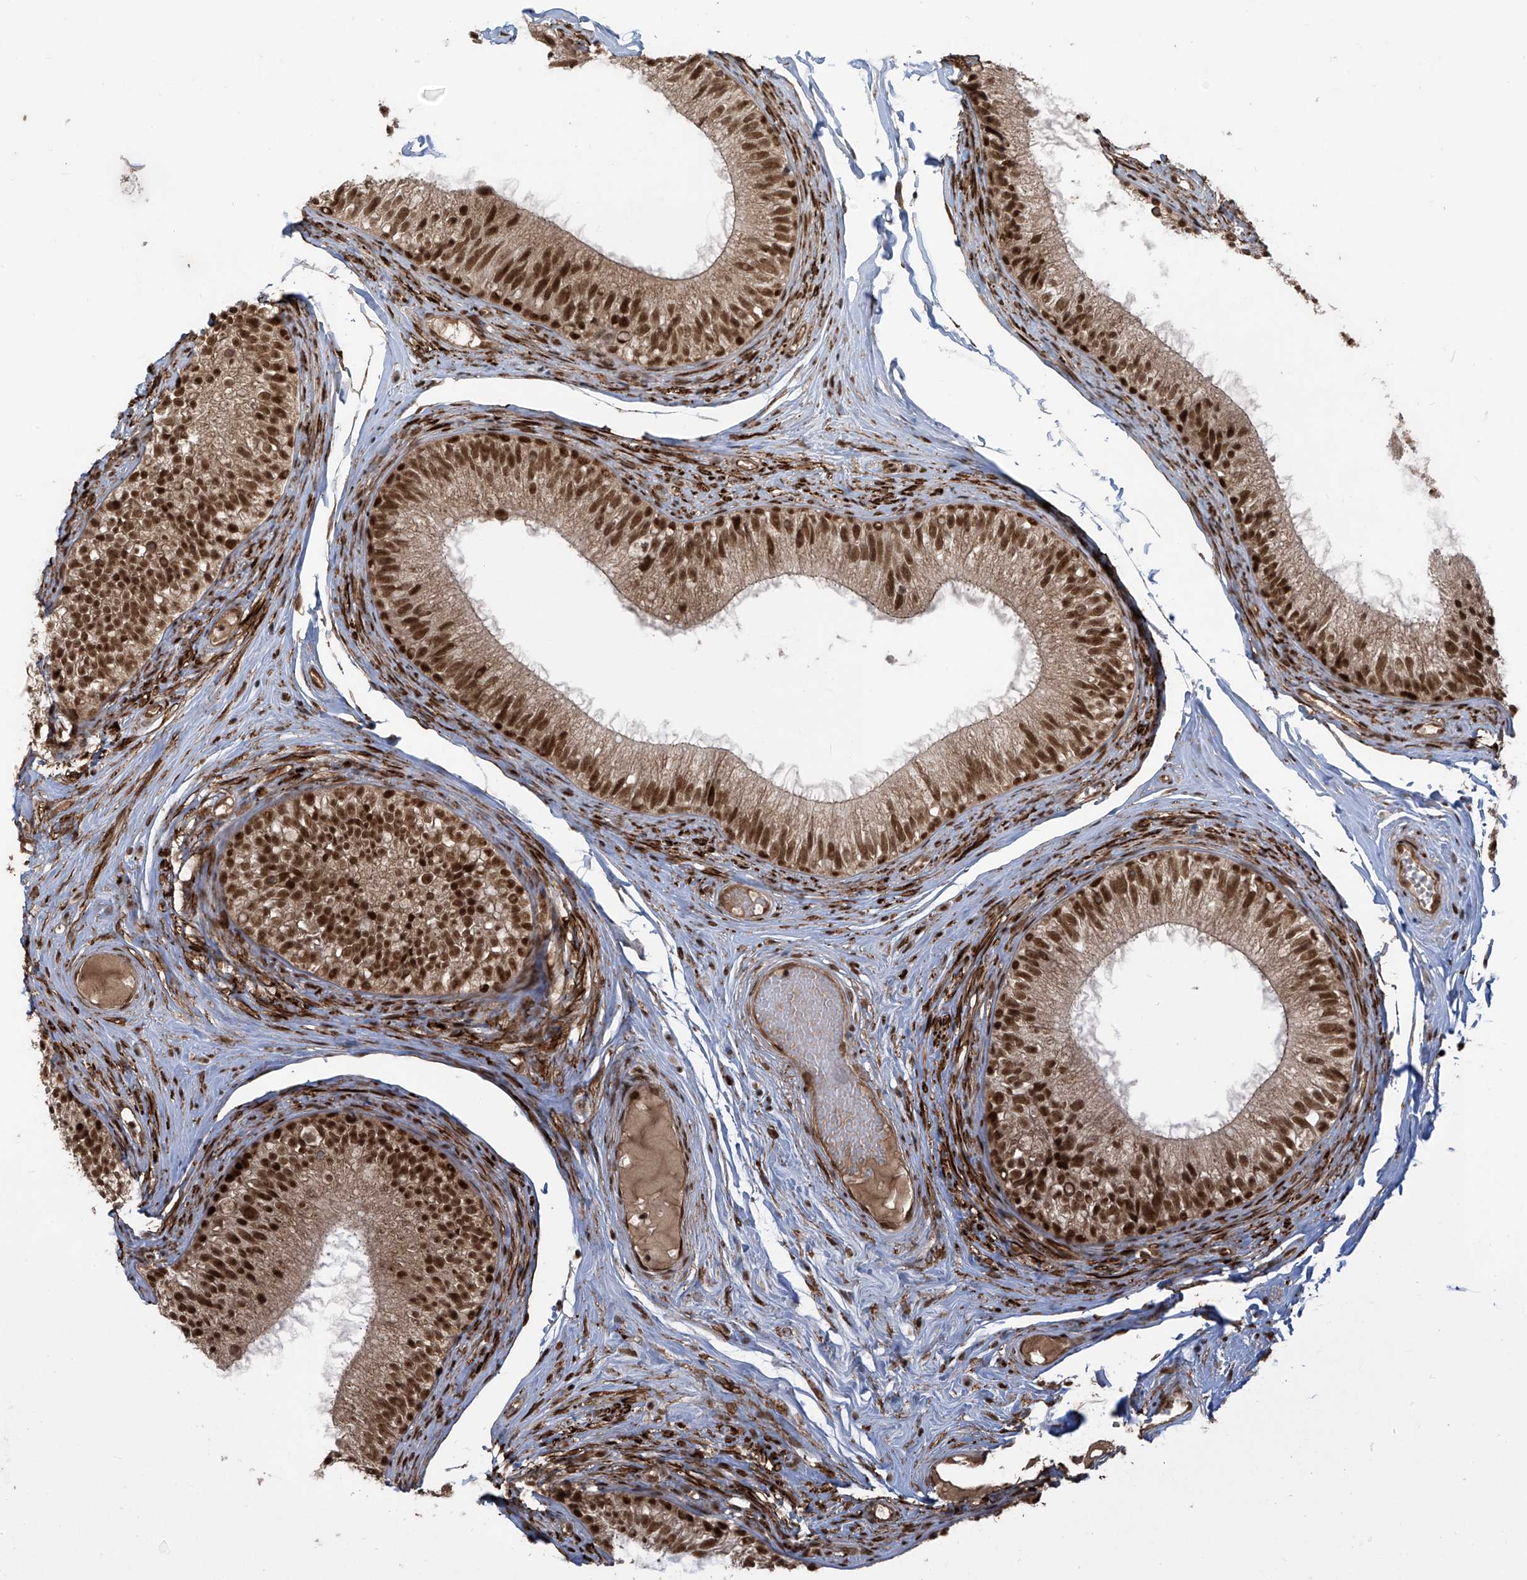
{"staining": {"intensity": "strong", "quantity": ">75%", "location": "nuclear"}, "tissue": "epididymis", "cell_type": "Glandular cells", "image_type": "normal", "snomed": [{"axis": "morphology", "description": "Normal tissue, NOS"}, {"axis": "morphology", "description": "Seminoma in situ"}, {"axis": "topography", "description": "Testis"}, {"axis": "topography", "description": "Epididymis"}], "caption": "Epididymis stained for a protein (brown) demonstrates strong nuclear positive positivity in about >75% of glandular cells.", "gene": "ARHGEF3", "patient": {"sex": "male", "age": 28}}